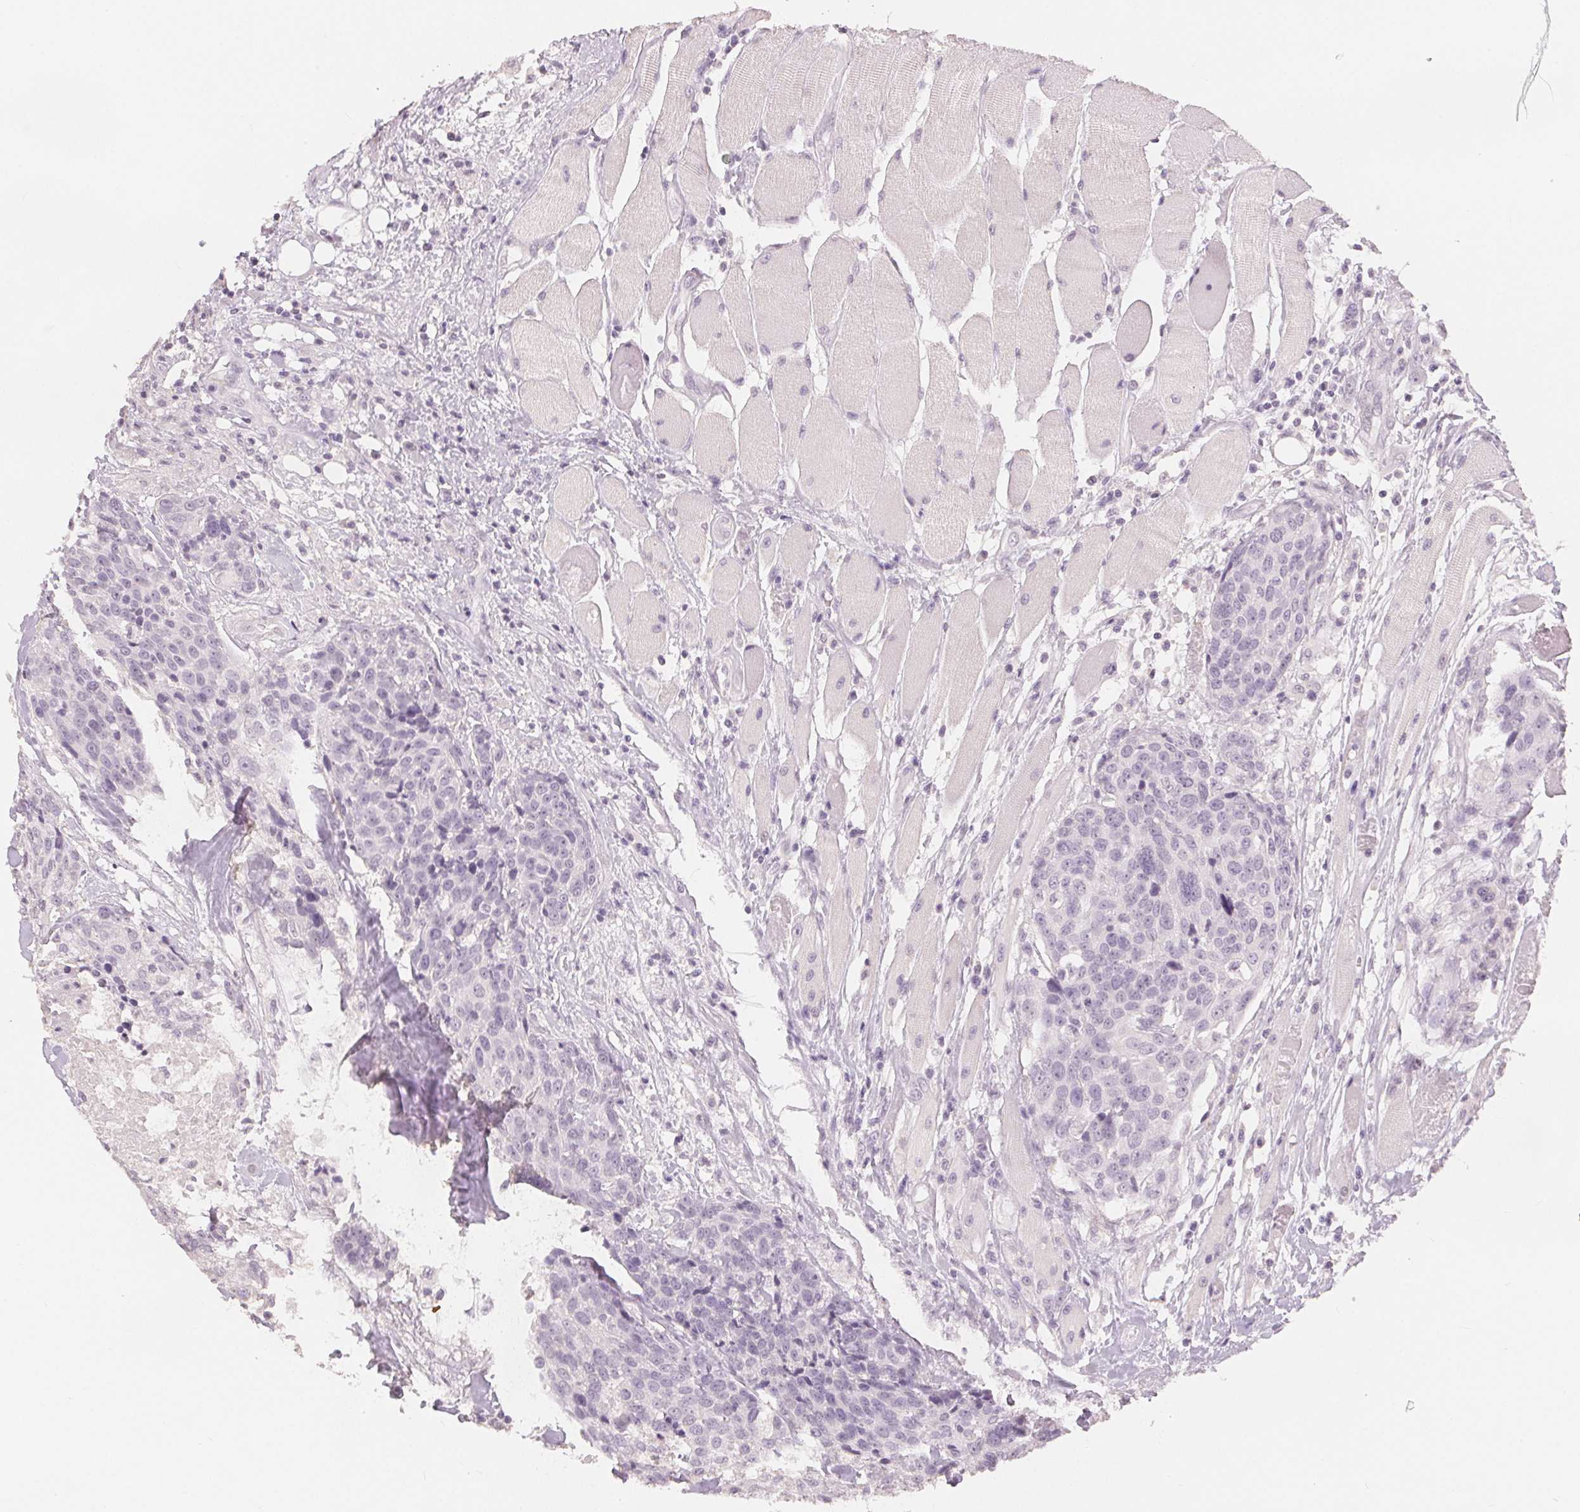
{"staining": {"intensity": "negative", "quantity": "none", "location": "none"}, "tissue": "head and neck cancer", "cell_type": "Tumor cells", "image_type": "cancer", "snomed": [{"axis": "morphology", "description": "Squamous cell carcinoma, NOS"}, {"axis": "topography", "description": "Oral tissue"}, {"axis": "topography", "description": "Head-Neck"}], "caption": "This is an IHC histopathology image of human head and neck cancer (squamous cell carcinoma). There is no expression in tumor cells.", "gene": "SLC27A5", "patient": {"sex": "male", "age": 64}}